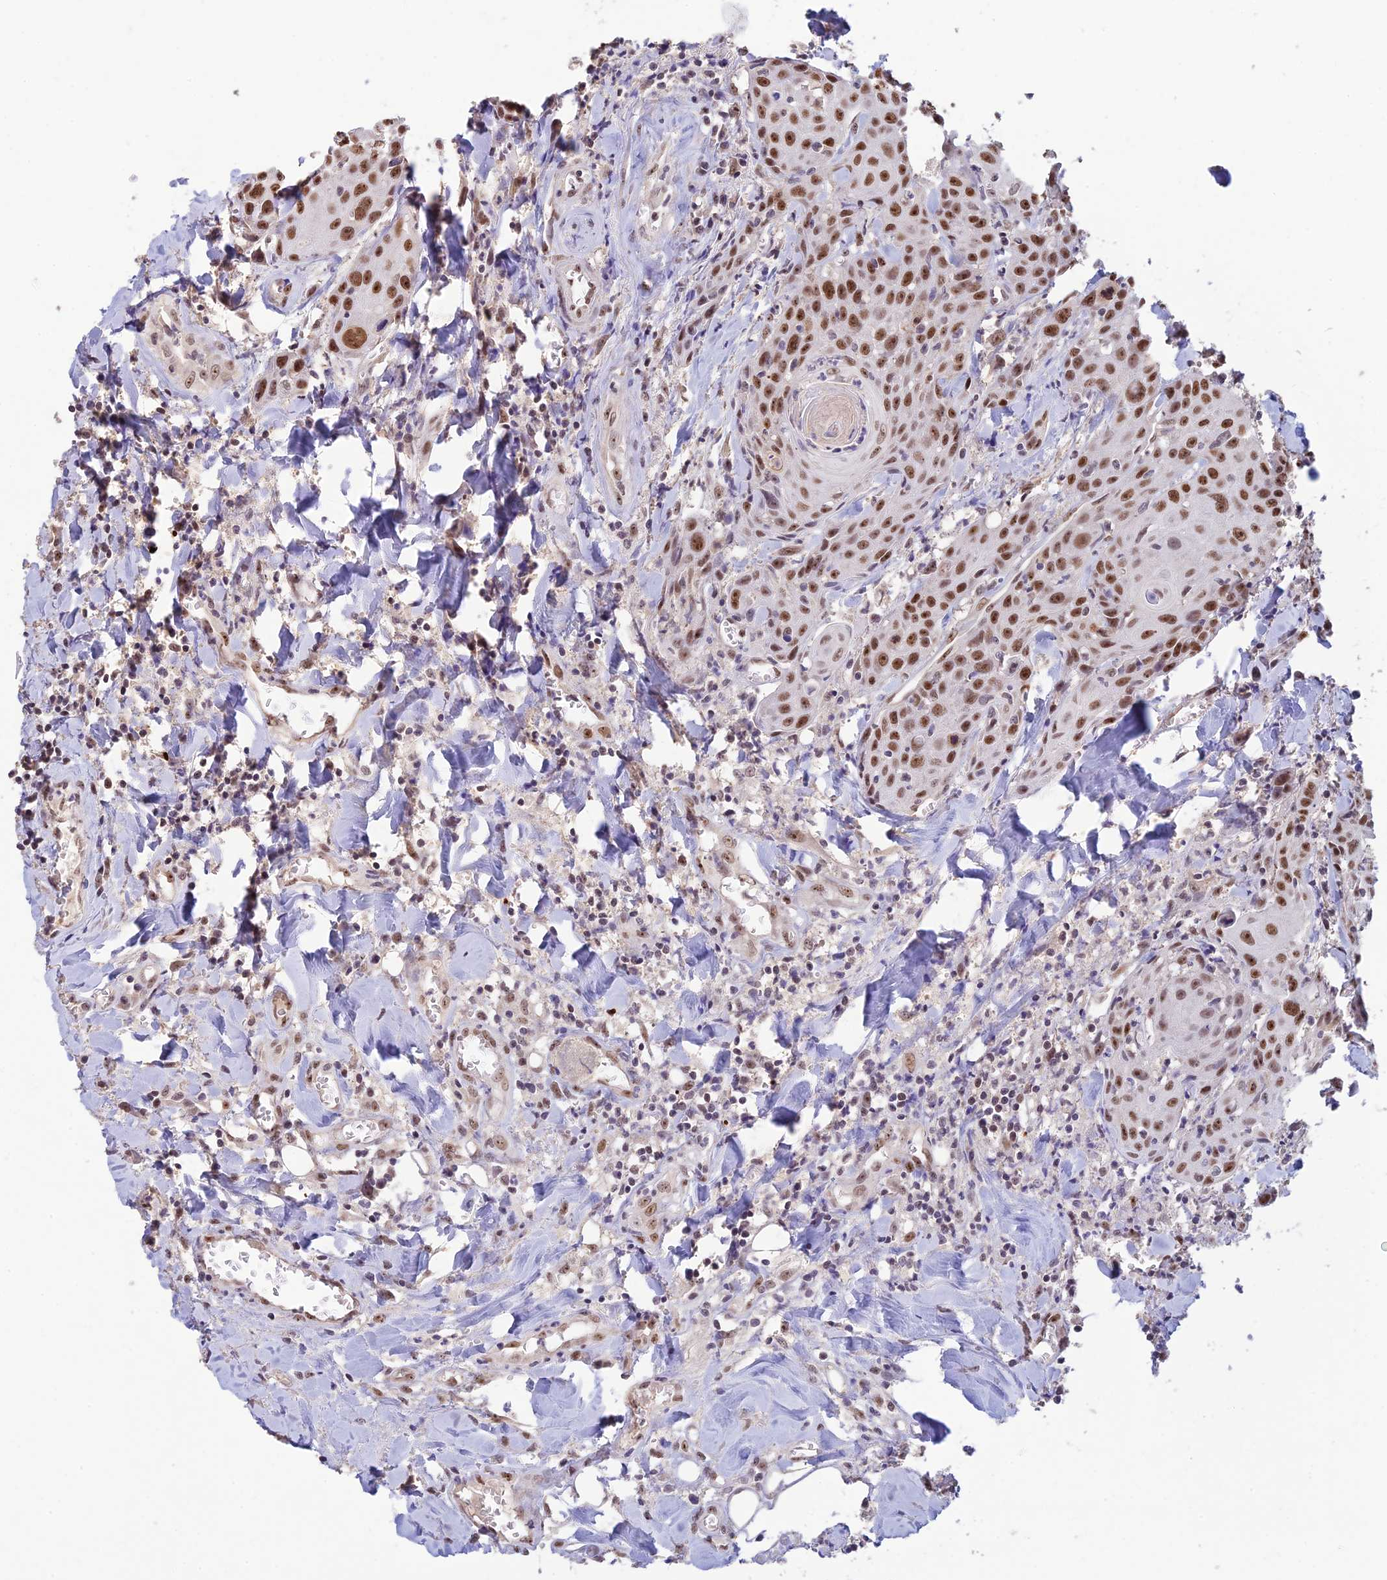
{"staining": {"intensity": "moderate", "quantity": ">75%", "location": "nuclear"}, "tissue": "head and neck cancer", "cell_type": "Tumor cells", "image_type": "cancer", "snomed": [{"axis": "morphology", "description": "Squamous cell carcinoma, NOS"}, {"axis": "topography", "description": "Oral tissue"}, {"axis": "topography", "description": "Head-Neck"}], "caption": "Moderate nuclear staining is appreciated in about >75% of tumor cells in head and neck cancer (squamous cell carcinoma). The staining was performed using DAB to visualize the protein expression in brown, while the nuclei were stained in blue with hematoxylin (Magnification: 20x).", "gene": "POLR1G", "patient": {"sex": "female", "age": 82}}